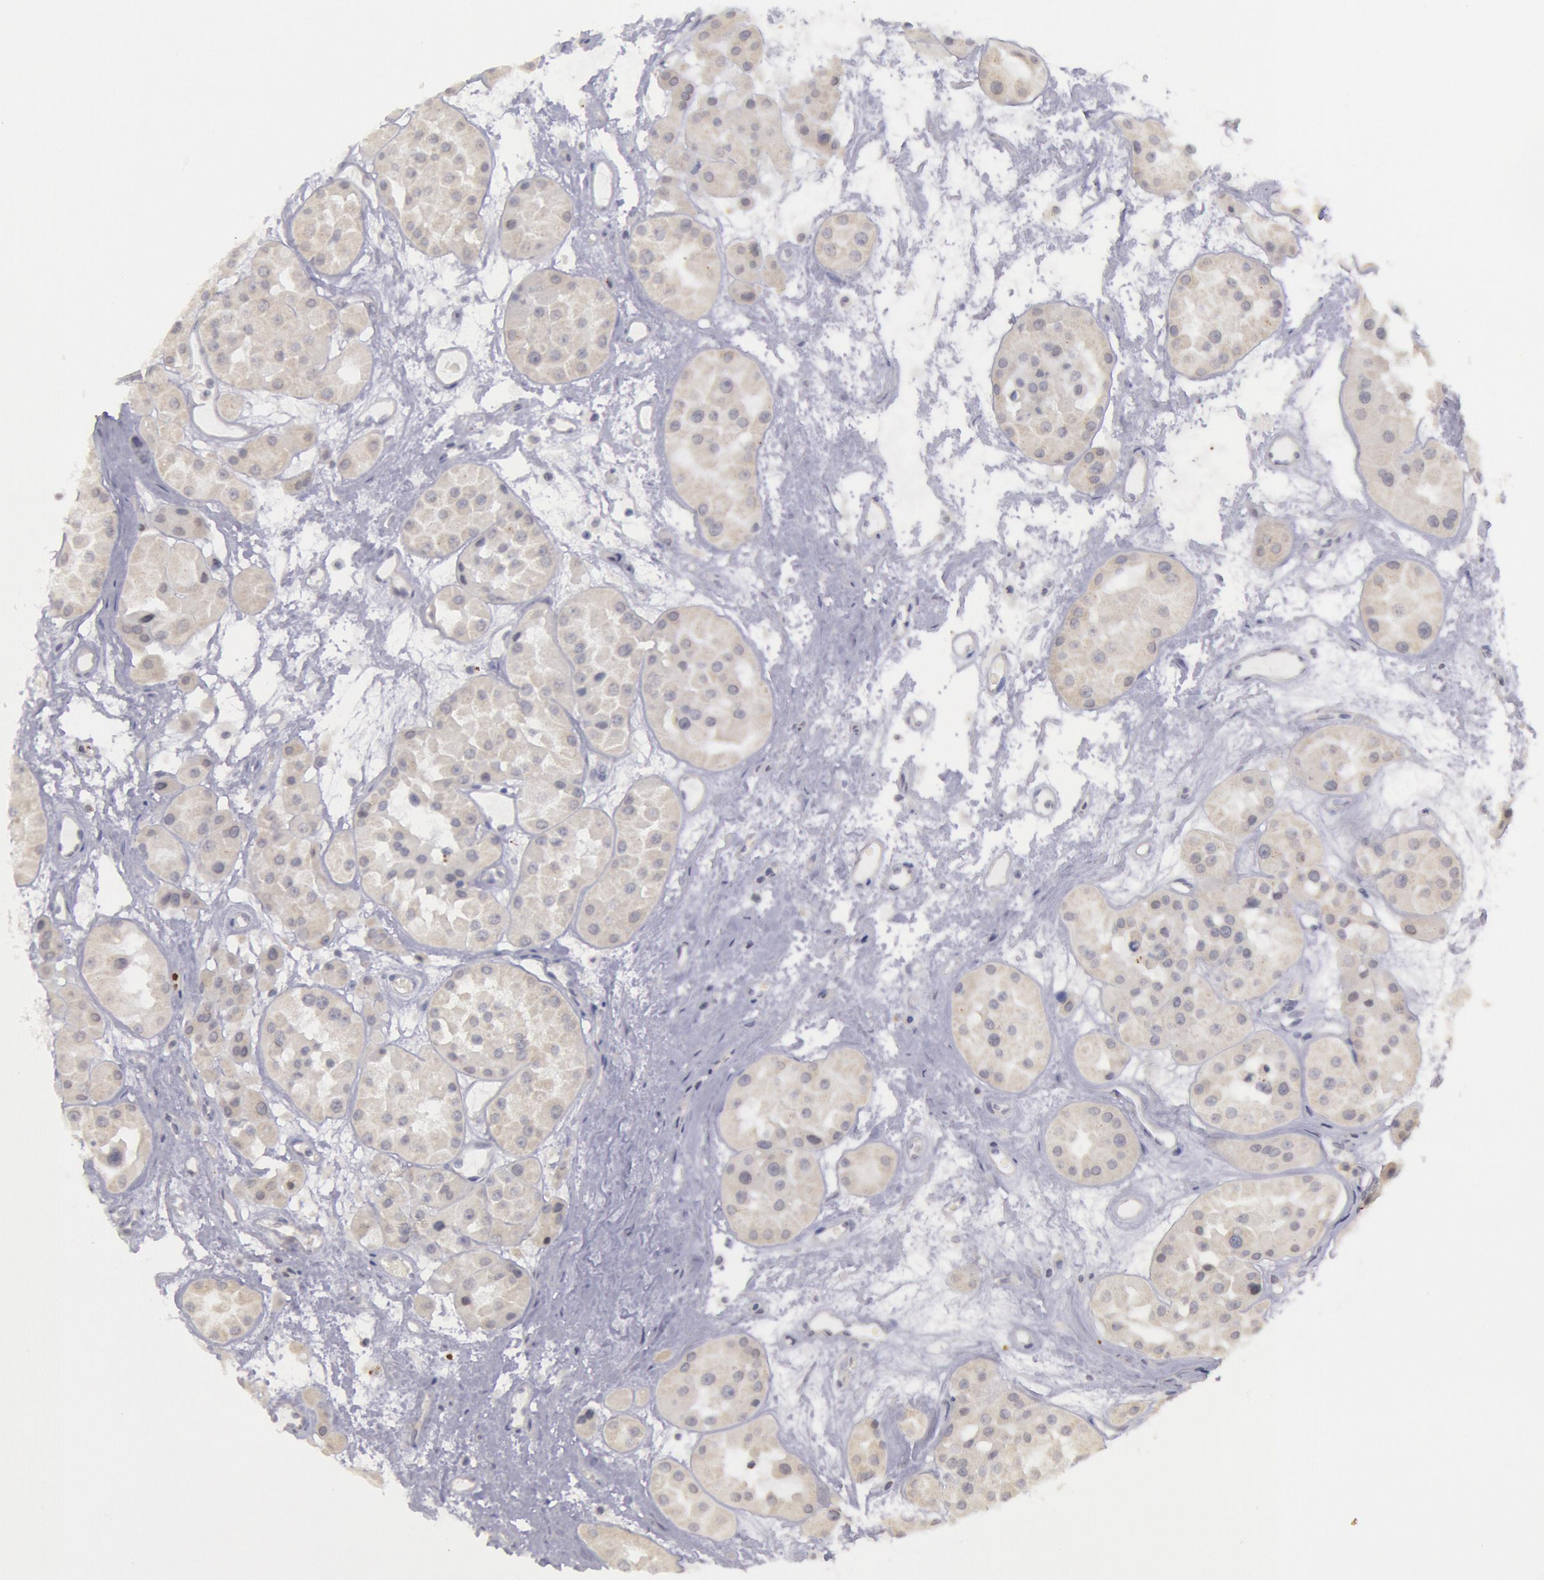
{"staining": {"intensity": "negative", "quantity": "none", "location": "none"}, "tissue": "renal cancer", "cell_type": "Tumor cells", "image_type": "cancer", "snomed": [{"axis": "morphology", "description": "Adenocarcinoma, uncertain malignant potential"}, {"axis": "topography", "description": "Kidney"}], "caption": "IHC of renal cancer displays no positivity in tumor cells. The staining was performed using DAB (3,3'-diaminobenzidine) to visualize the protein expression in brown, while the nuclei were stained in blue with hematoxylin (Magnification: 20x).", "gene": "KDM6A", "patient": {"sex": "male", "age": 63}}